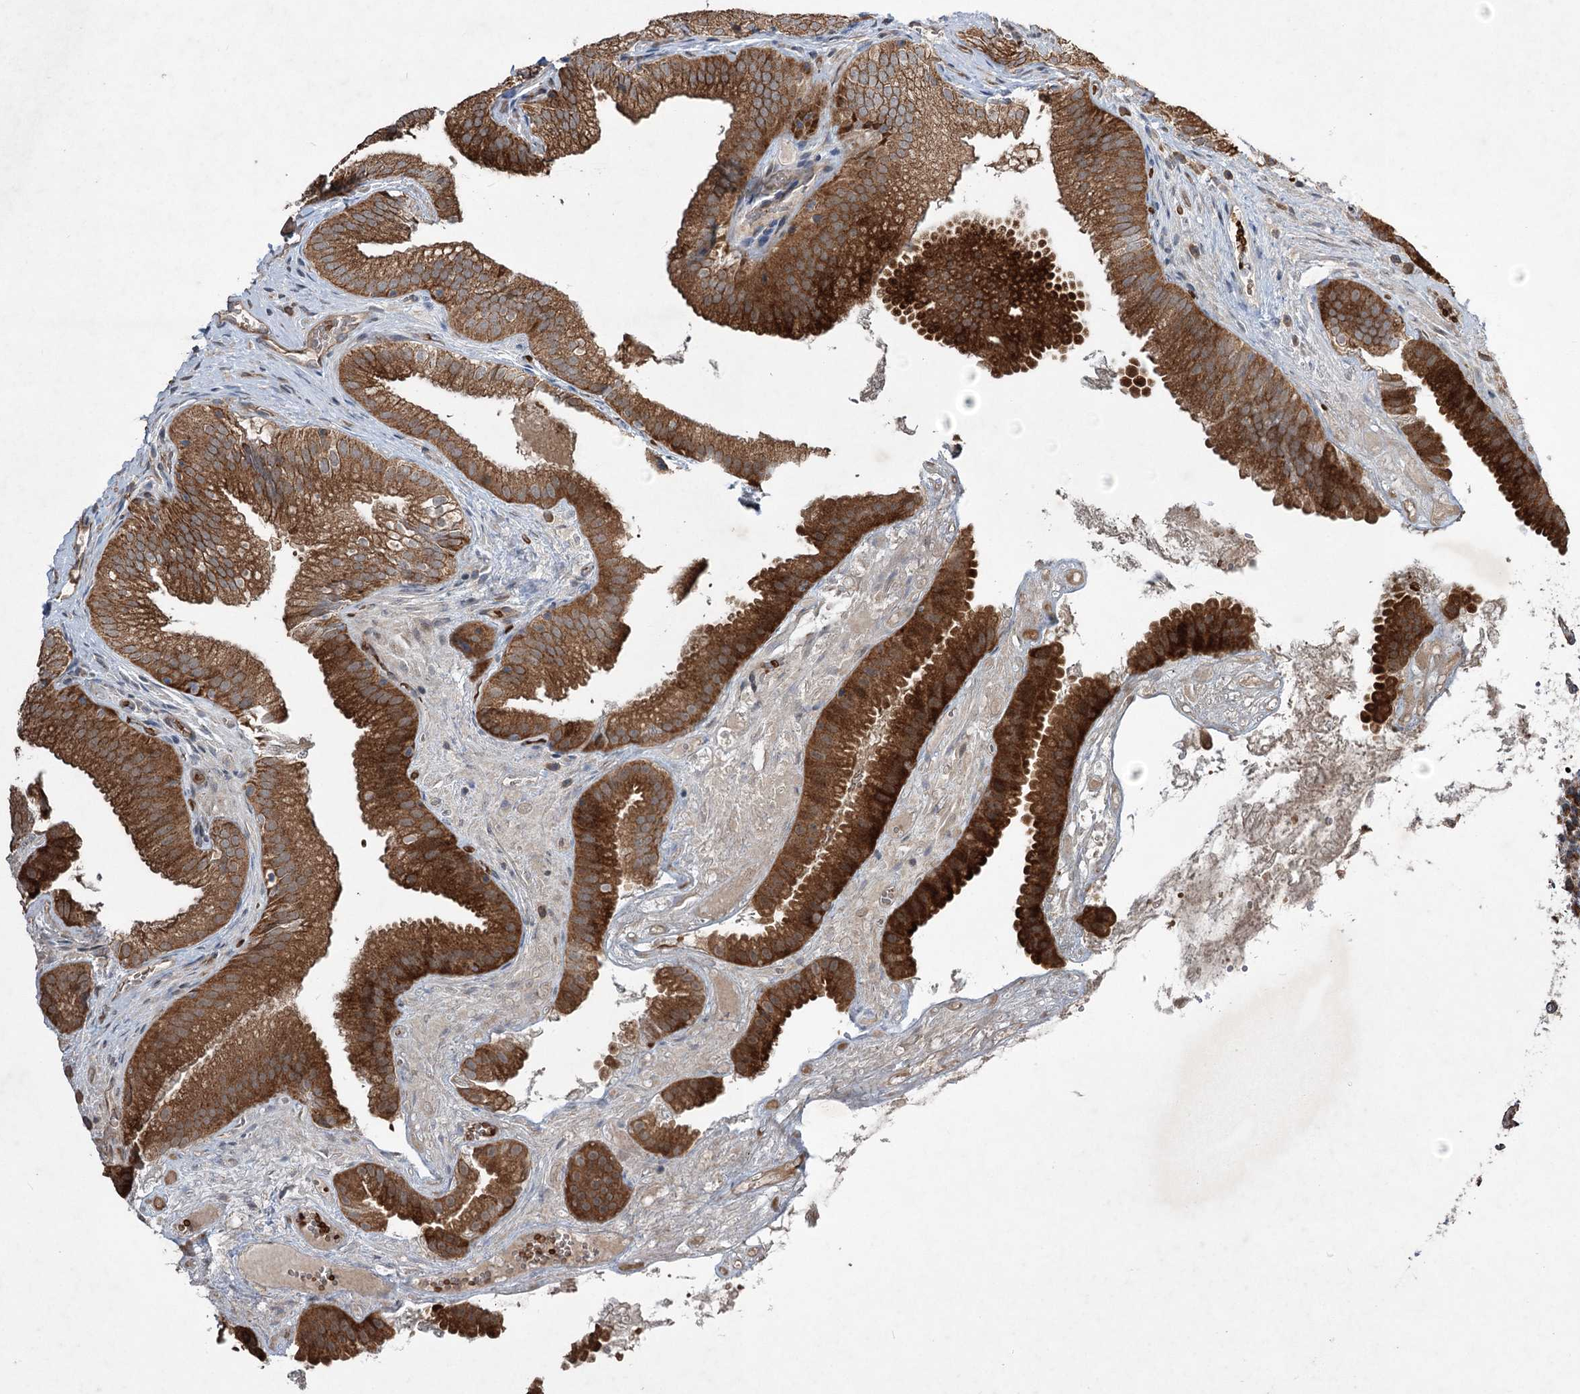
{"staining": {"intensity": "strong", "quantity": ">75%", "location": "cytoplasmic/membranous"}, "tissue": "gallbladder", "cell_type": "Glandular cells", "image_type": "normal", "snomed": [{"axis": "morphology", "description": "Normal tissue, NOS"}, {"axis": "topography", "description": "Gallbladder"}], "caption": "The image shows staining of normal gallbladder, revealing strong cytoplasmic/membranous protein positivity (brown color) within glandular cells. The protein is stained brown, and the nuclei are stained in blue (DAB (3,3'-diaminobenzidine) IHC with brightfield microscopy, high magnification).", "gene": "SERINC5", "patient": {"sex": "female", "age": 30}}